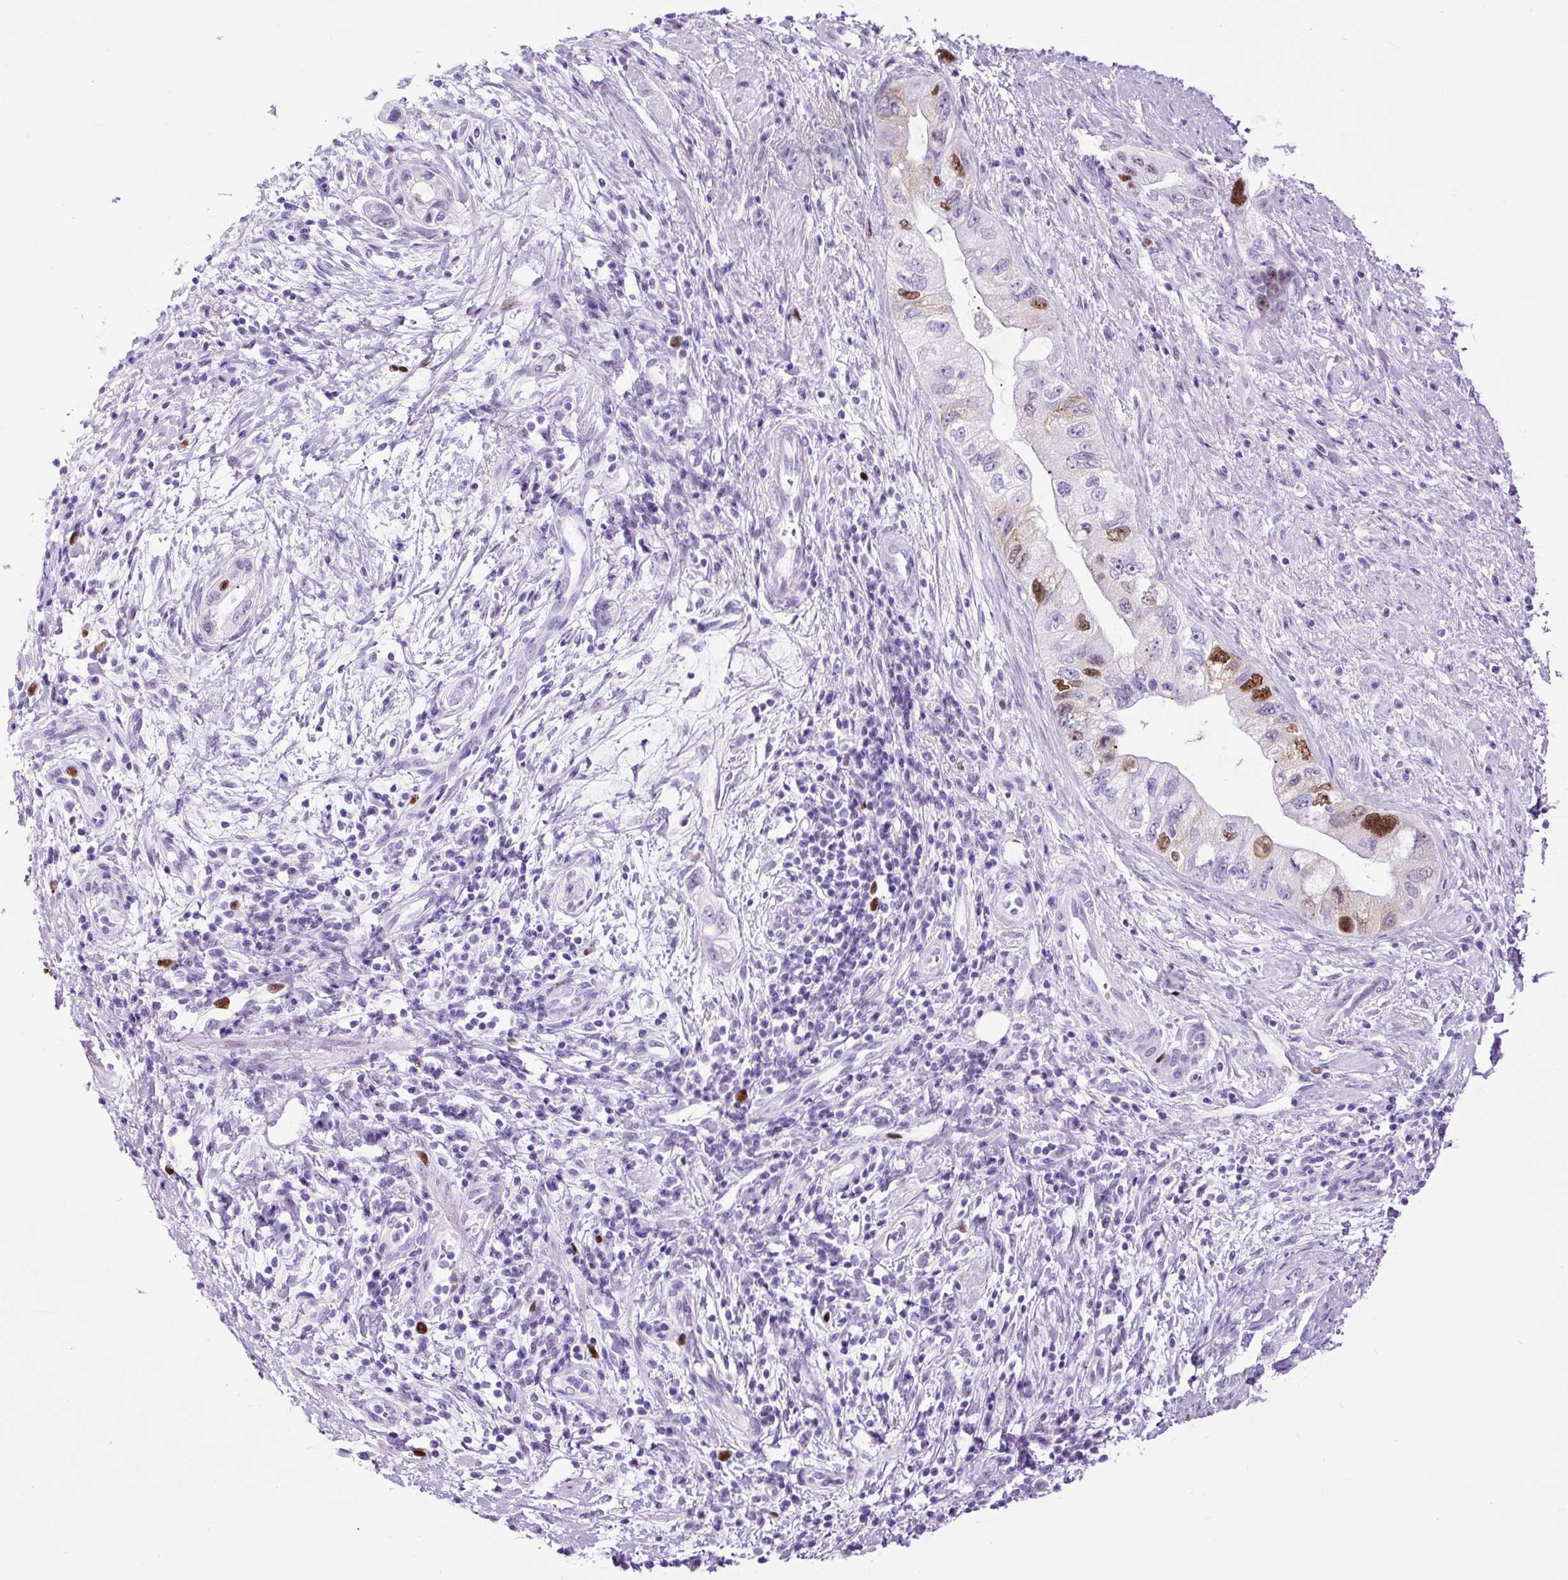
{"staining": {"intensity": "strong", "quantity": "<25%", "location": "nuclear"}, "tissue": "pancreatic cancer", "cell_type": "Tumor cells", "image_type": "cancer", "snomed": [{"axis": "morphology", "description": "Adenocarcinoma, NOS"}, {"axis": "topography", "description": "Pancreas"}], "caption": "IHC (DAB (3,3'-diaminobenzidine)) staining of human pancreatic cancer (adenocarcinoma) shows strong nuclear protein staining in about <25% of tumor cells.", "gene": "RACGAP1", "patient": {"sex": "female", "age": 73}}